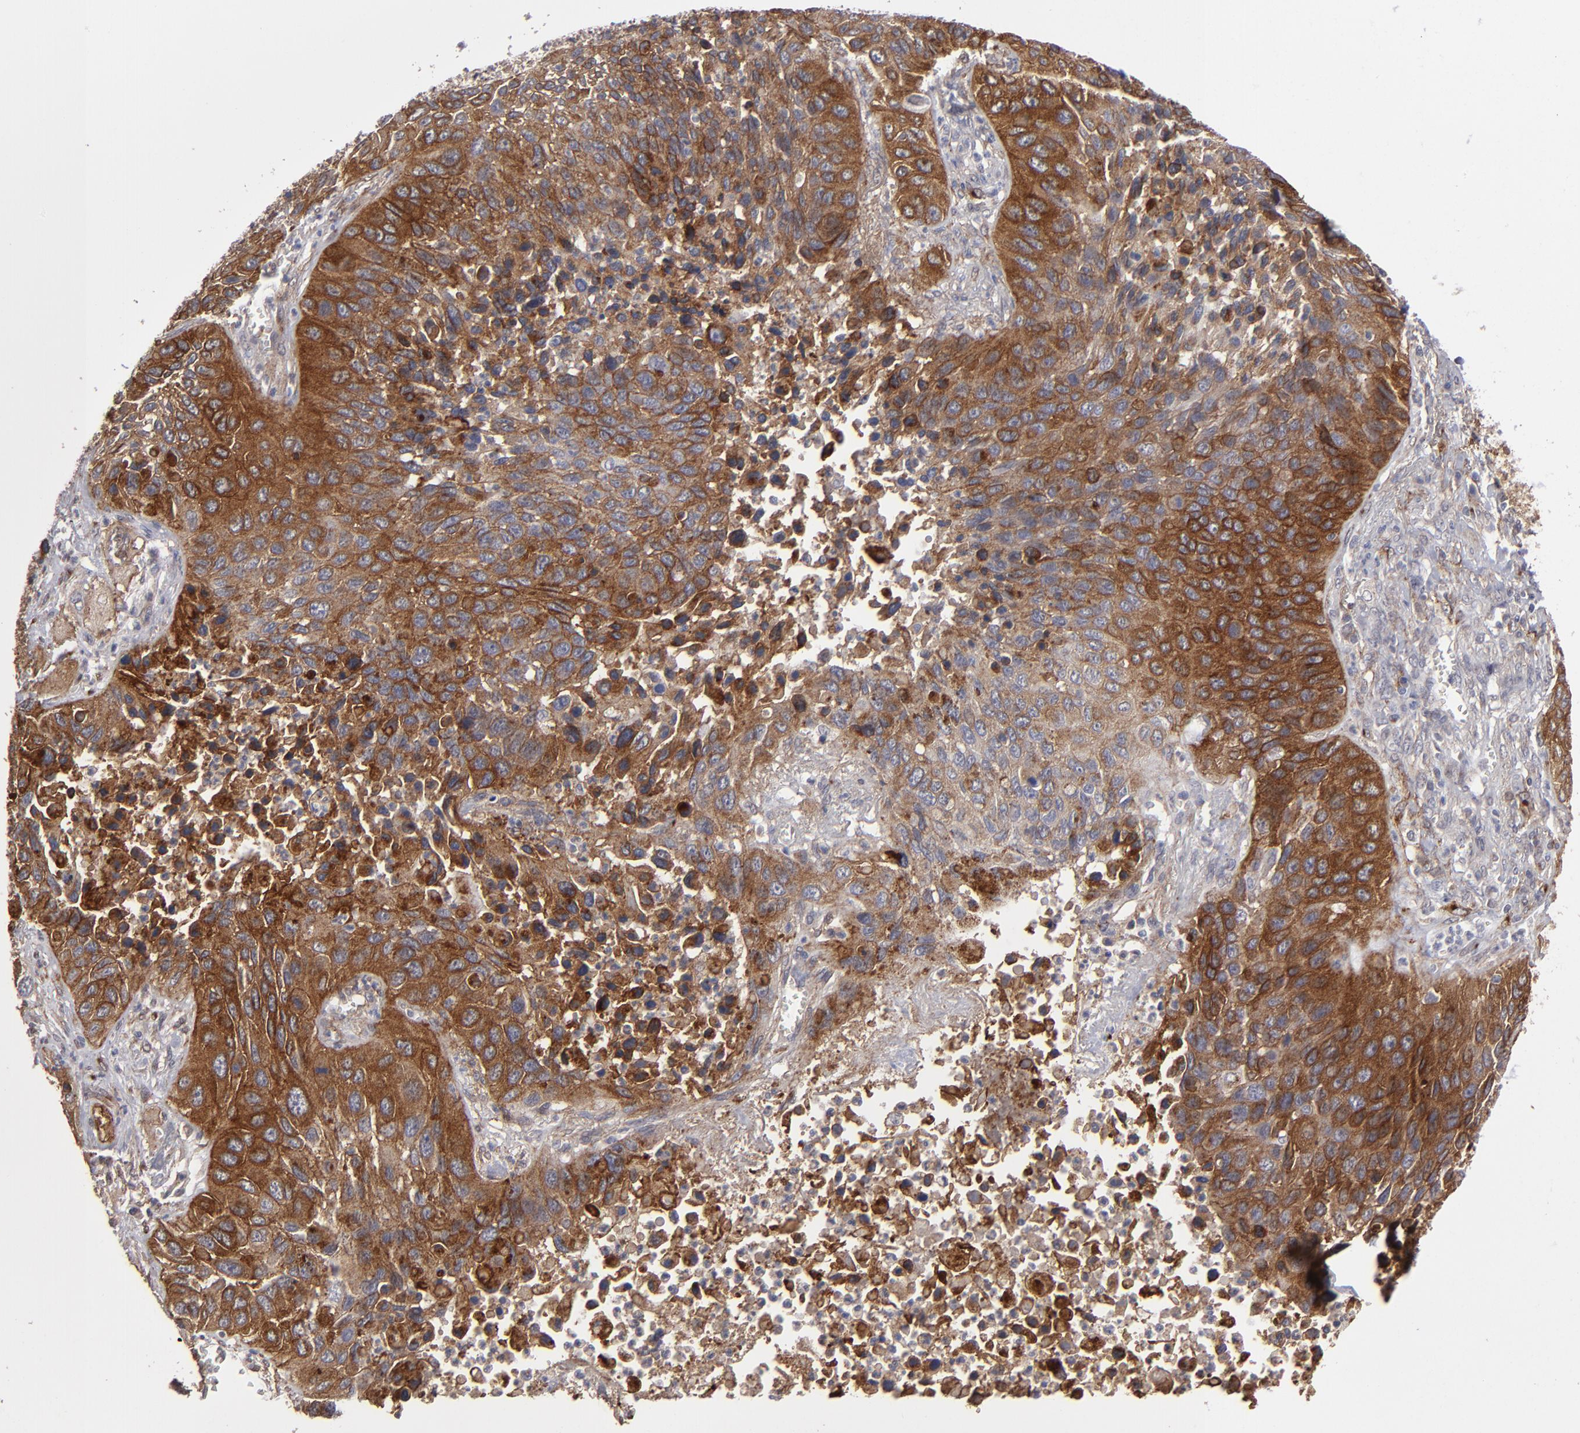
{"staining": {"intensity": "strong", "quantity": ">75%", "location": "cytoplasmic/membranous"}, "tissue": "lung cancer", "cell_type": "Tumor cells", "image_type": "cancer", "snomed": [{"axis": "morphology", "description": "Squamous cell carcinoma, NOS"}, {"axis": "topography", "description": "Lung"}], "caption": "Squamous cell carcinoma (lung) stained with a protein marker demonstrates strong staining in tumor cells.", "gene": "ITGB5", "patient": {"sex": "female", "age": 76}}